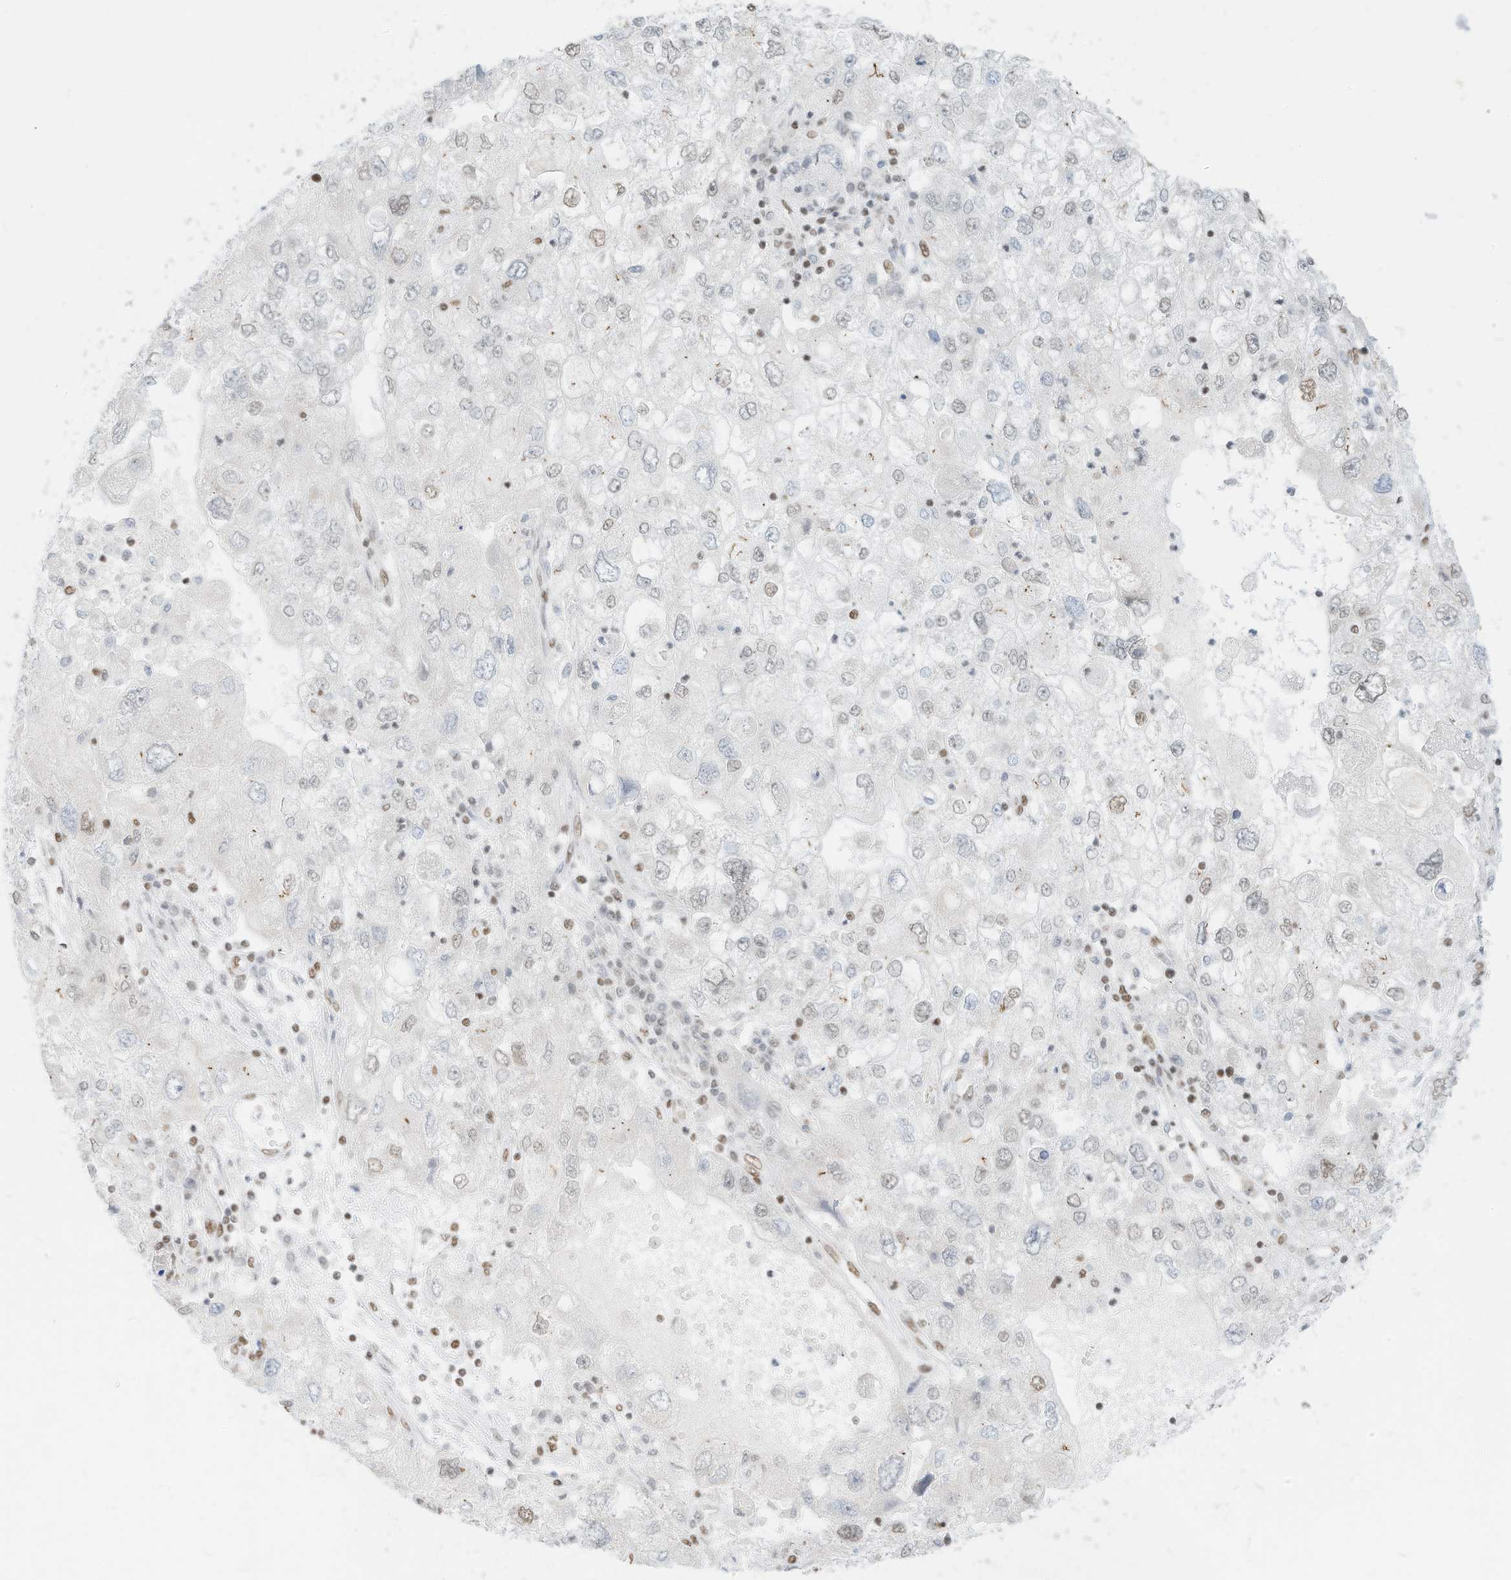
{"staining": {"intensity": "weak", "quantity": "25%-75%", "location": "nuclear"}, "tissue": "endometrial cancer", "cell_type": "Tumor cells", "image_type": "cancer", "snomed": [{"axis": "morphology", "description": "Adenocarcinoma, NOS"}, {"axis": "topography", "description": "Endometrium"}], "caption": "Adenocarcinoma (endometrial) was stained to show a protein in brown. There is low levels of weak nuclear staining in about 25%-75% of tumor cells. (brown staining indicates protein expression, while blue staining denotes nuclei).", "gene": "SMARCA2", "patient": {"sex": "female", "age": 49}}